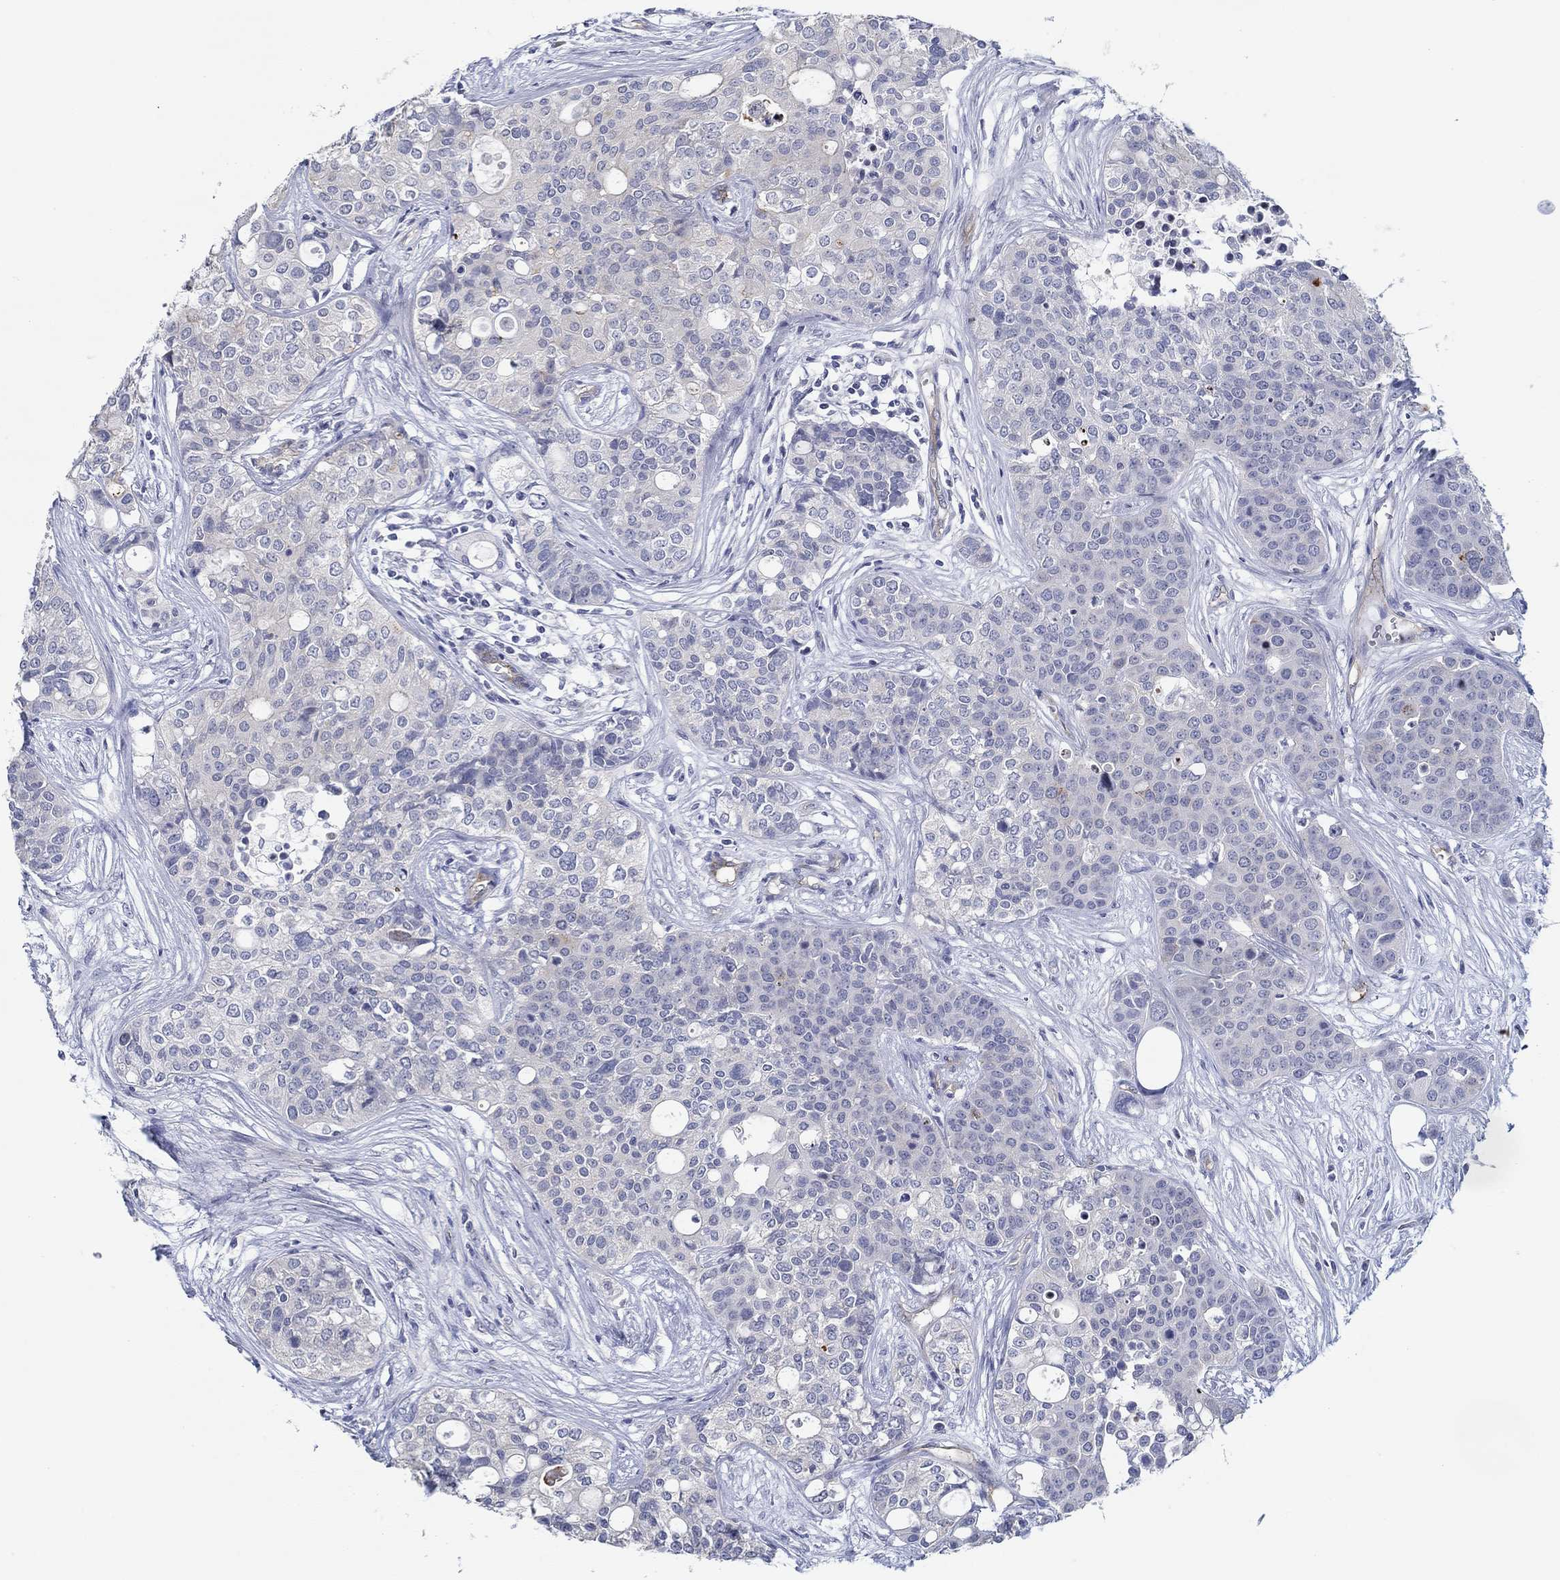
{"staining": {"intensity": "negative", "quantity": "none", "location": "none"}, "tissue": "carcinoid", "cell_type": "Tumor cells", "image_type": "cancer", "snomed": [{"axis": "morphology", "description": "Carcinoid, malignant, NOS"}, {"axis": "topography", "description": "Colon"}], "caption": "An immunohistochemistry micrograph of carcinoid is shown. There is no staining in tumor cells of carcinoid.", "gene": "GJA5", "patient": {"sex": "male", "age": 81}}